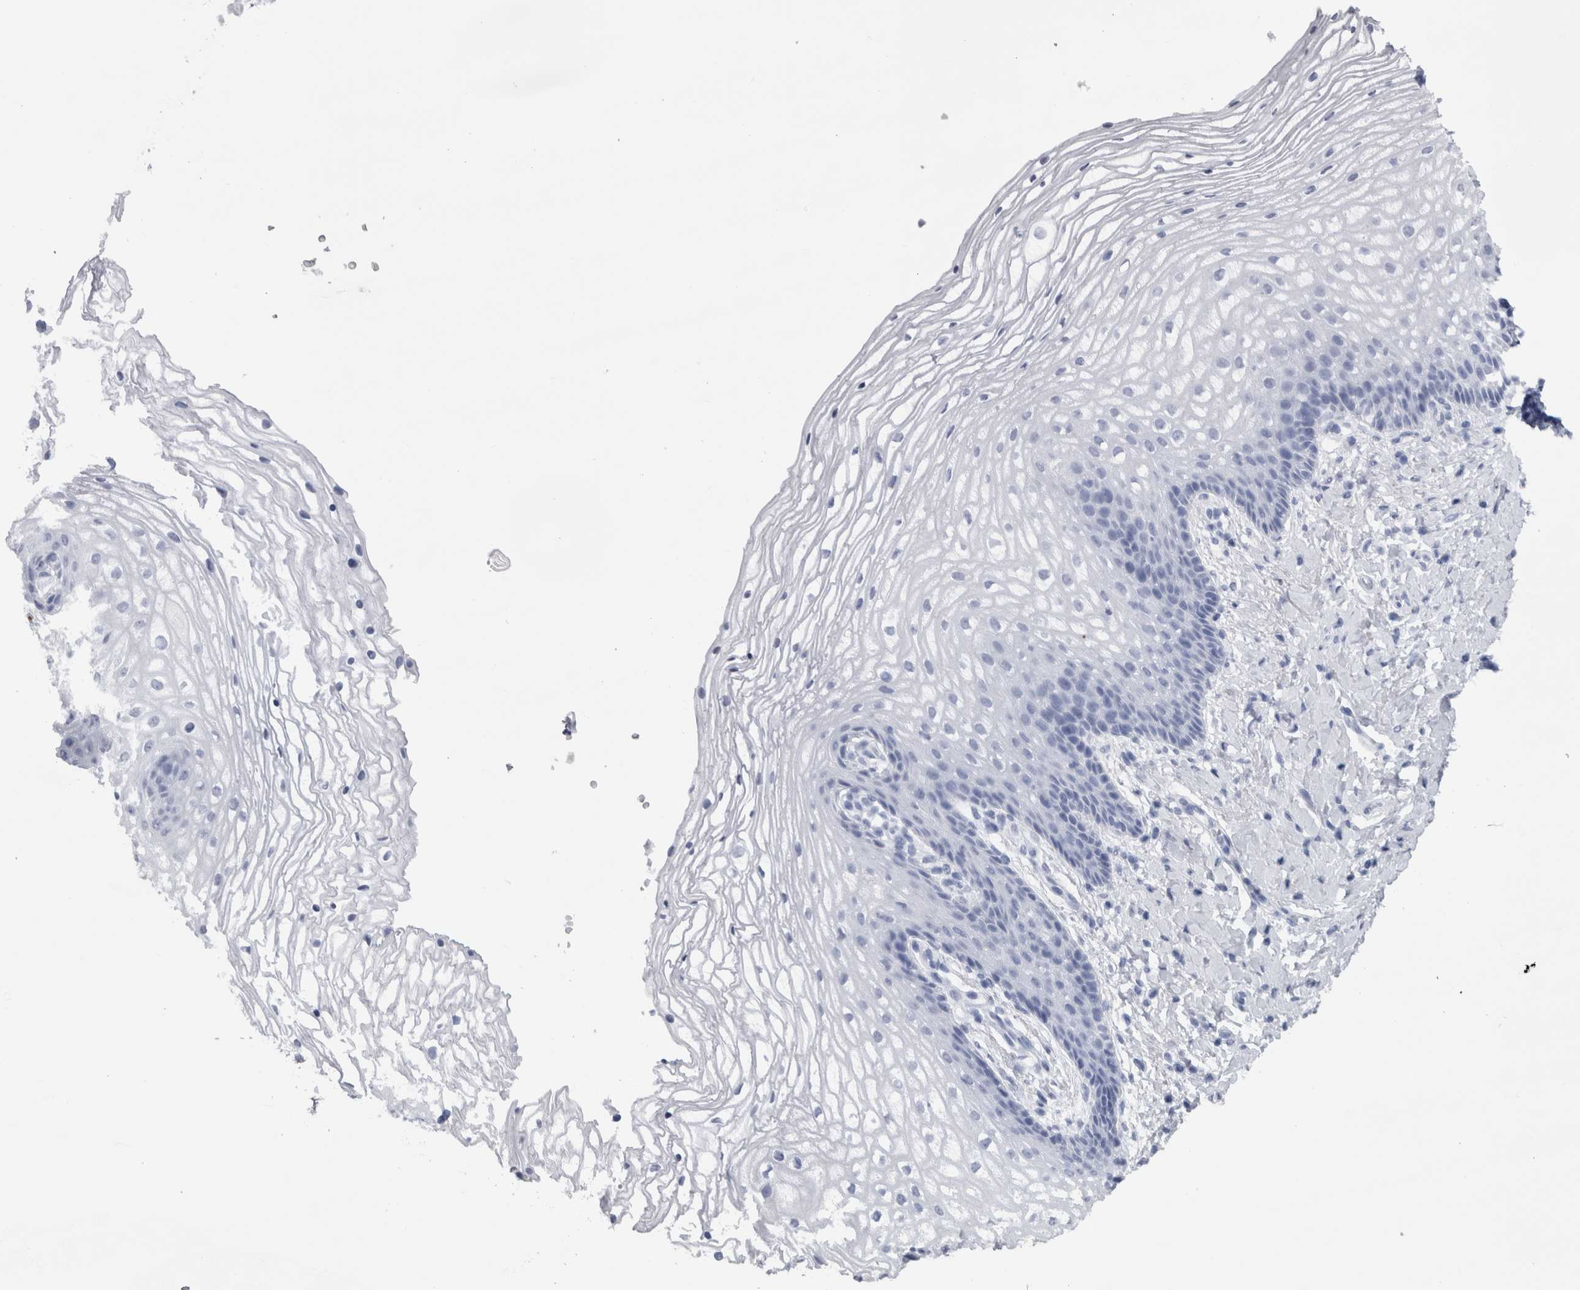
{"staining": {"intensity": "negative", "quantity": "none", "location": "none"}, "tissue": "vagina", "cell_type": "Squamous epithelial cells", "image_type": "normal", "snomed": [{"axis": "morphology", "description": "Normal tissue, NOS"}, {"axis": "topography", "description": "Vagina"}], "caption": "Squamous epithelial cells are negative for brown protein staining in unremarkable vagina. (Brightfield microscopy of DAB (3,3'-diaminobenzidine) immunohistochemistry at high magnification).", "gene": "PAX5", "patient": {"sex": "female", "age": 60}}